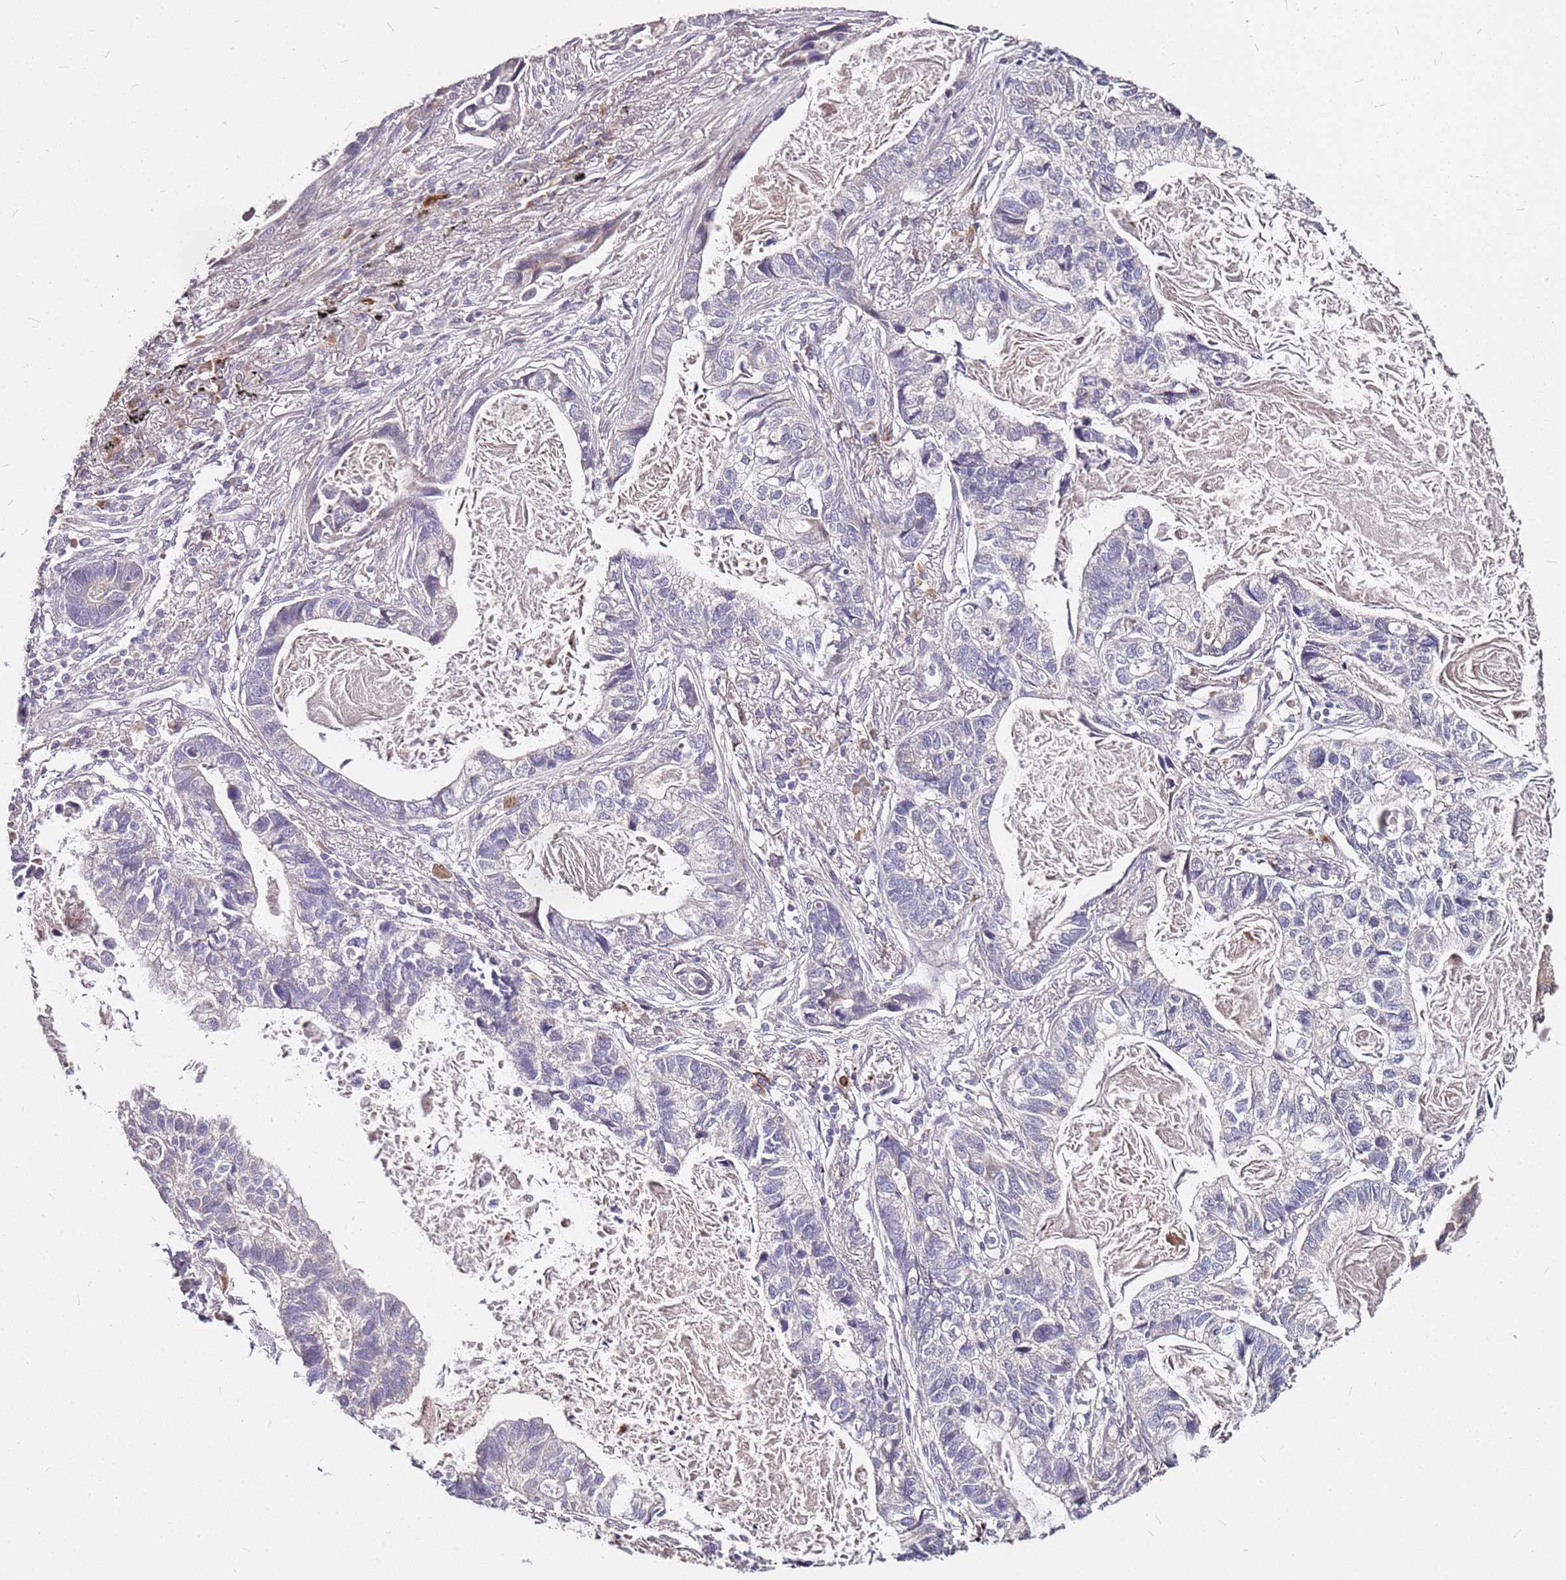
{"staining": {"intensity": "negative", "quantity": "none", "location": "none"}, "tissue": "lung cancer", "cell_type": "Tumor cells", "image_type": "cancer", "snomed": [{"axis": "morphology", "description": "Adenocarcinoma, NOS"}, {"axis": "topography", "description": "Lung"}], "caption": "Micrograph shows no protein staining in tumor cells of adenocarcinoma (lung) tissue.", "gene": "DCDC2C", "patient": {"sex": "male", "age": 67}}